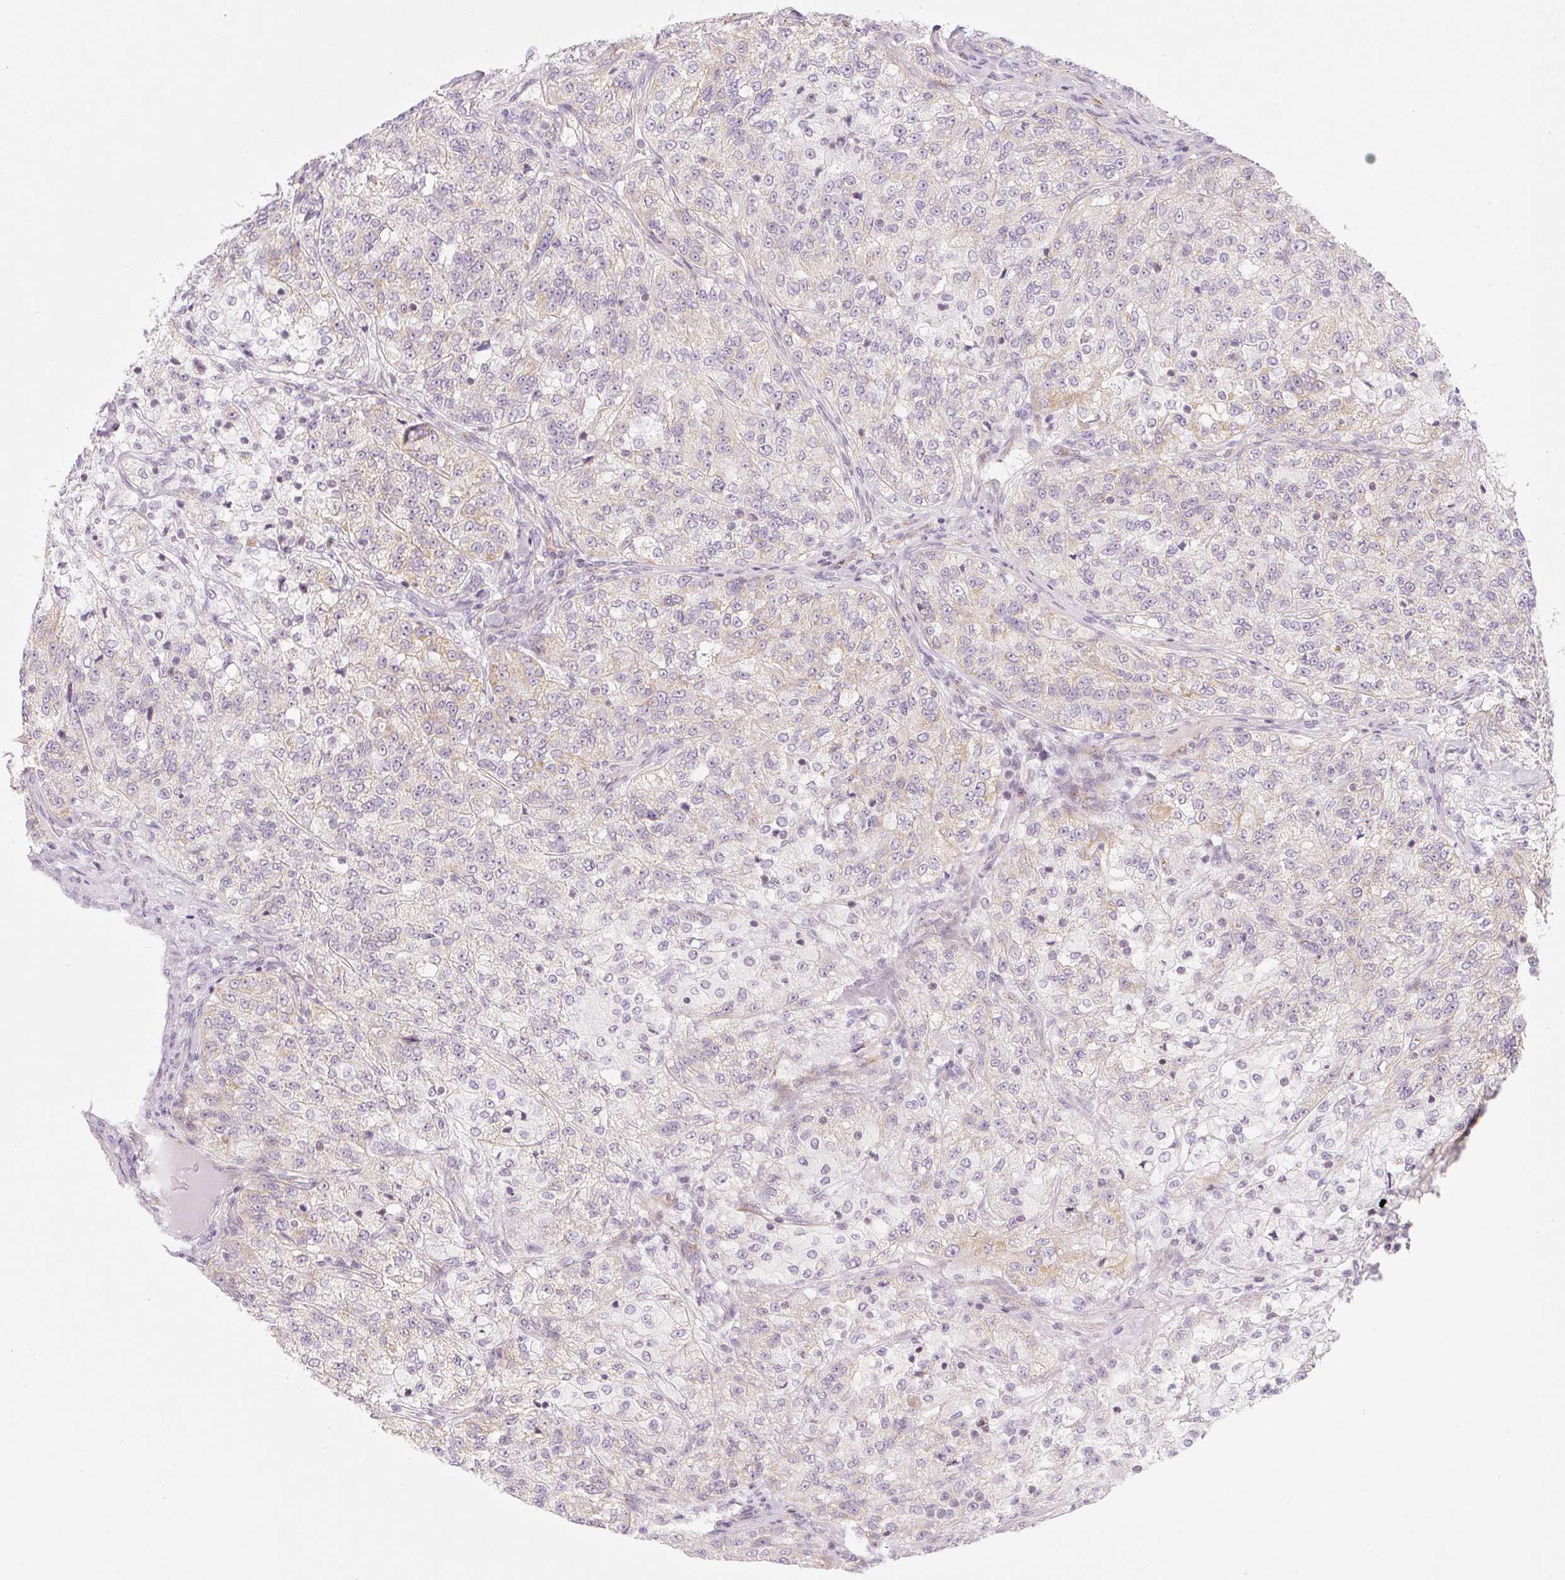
{"staining": {"intensity": "weak", "quantity": "25%-75%", "location": "cytoplasmic/membranous"}, "tissue": "renal cancer", "cell_type": "Tumor cells", "image_type": "cancer", "snomed": [{"axis": "morphology", "description": "Adenocarcinoma, NOS"}, {"axis": "topography", "description": "Kidney"}], "caption": "This is an image of immunohistochemistry staining of adenocarcinoma (renal), which shows weak staining in the cytoplasmic/membranous of tumor cells.", "gene": "CASKIN1", "patient": {"sex": "female", "age": 63}}